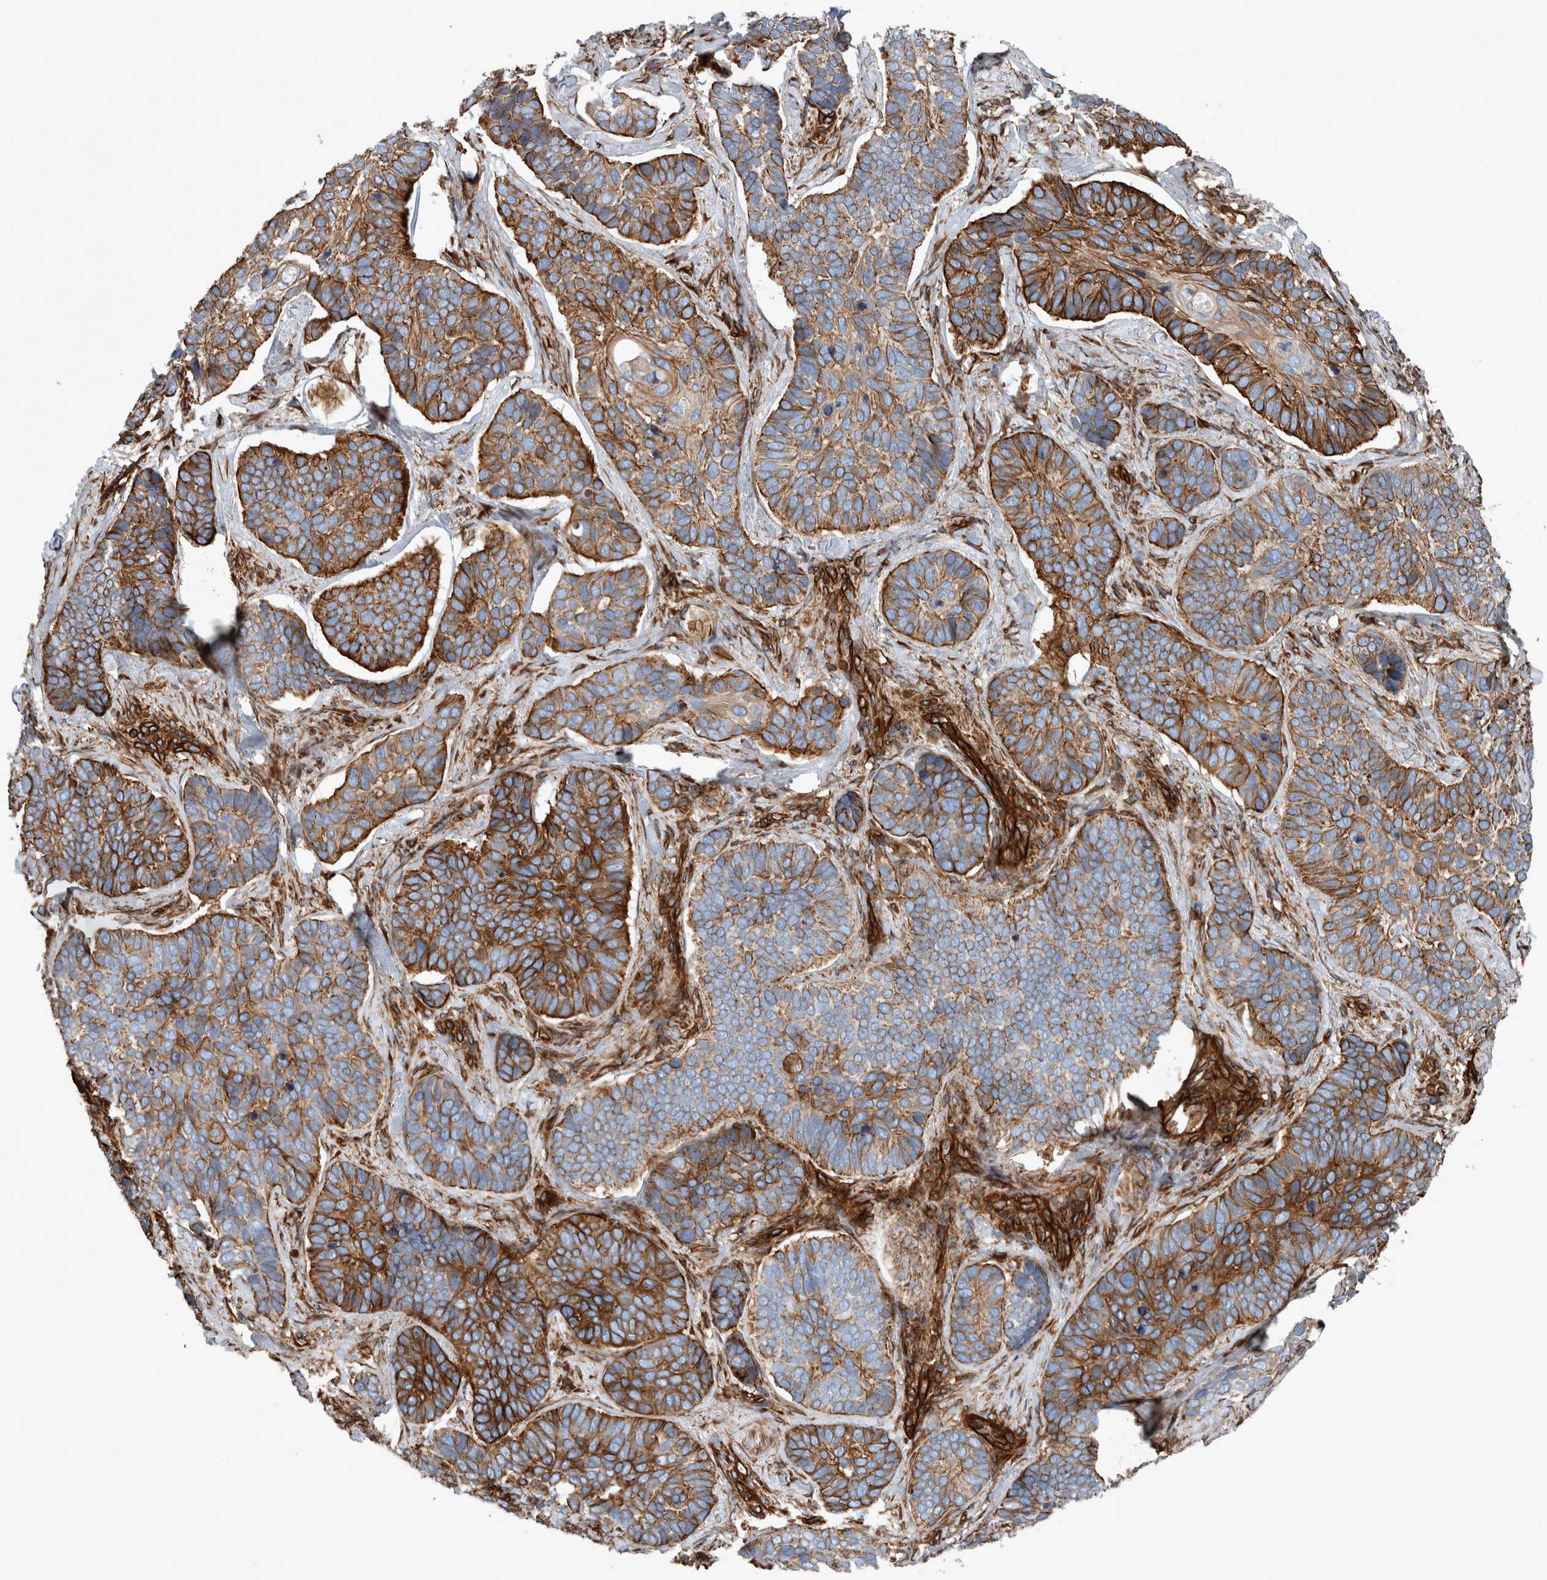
{"staining": {"intensity": "strong", "quantity": ">75%", "location": "cytoplasmic/membranous"}, "tissue": "skin cancer", "cell_type": "Tumor cells", "image_type": "cancer", "snomed": [{"axis": "morphology", "description": "Basal cell carcinoma"}, {"axis": "topography", "description": "Skin"}], "caption": "Strong cytoplasmic/membranous protein positivity is present in about >75% of tumor cells in basal cell carcinoma (skin).", "gene": "PLEC", "patient": {"sex": "male", "age": 62}}